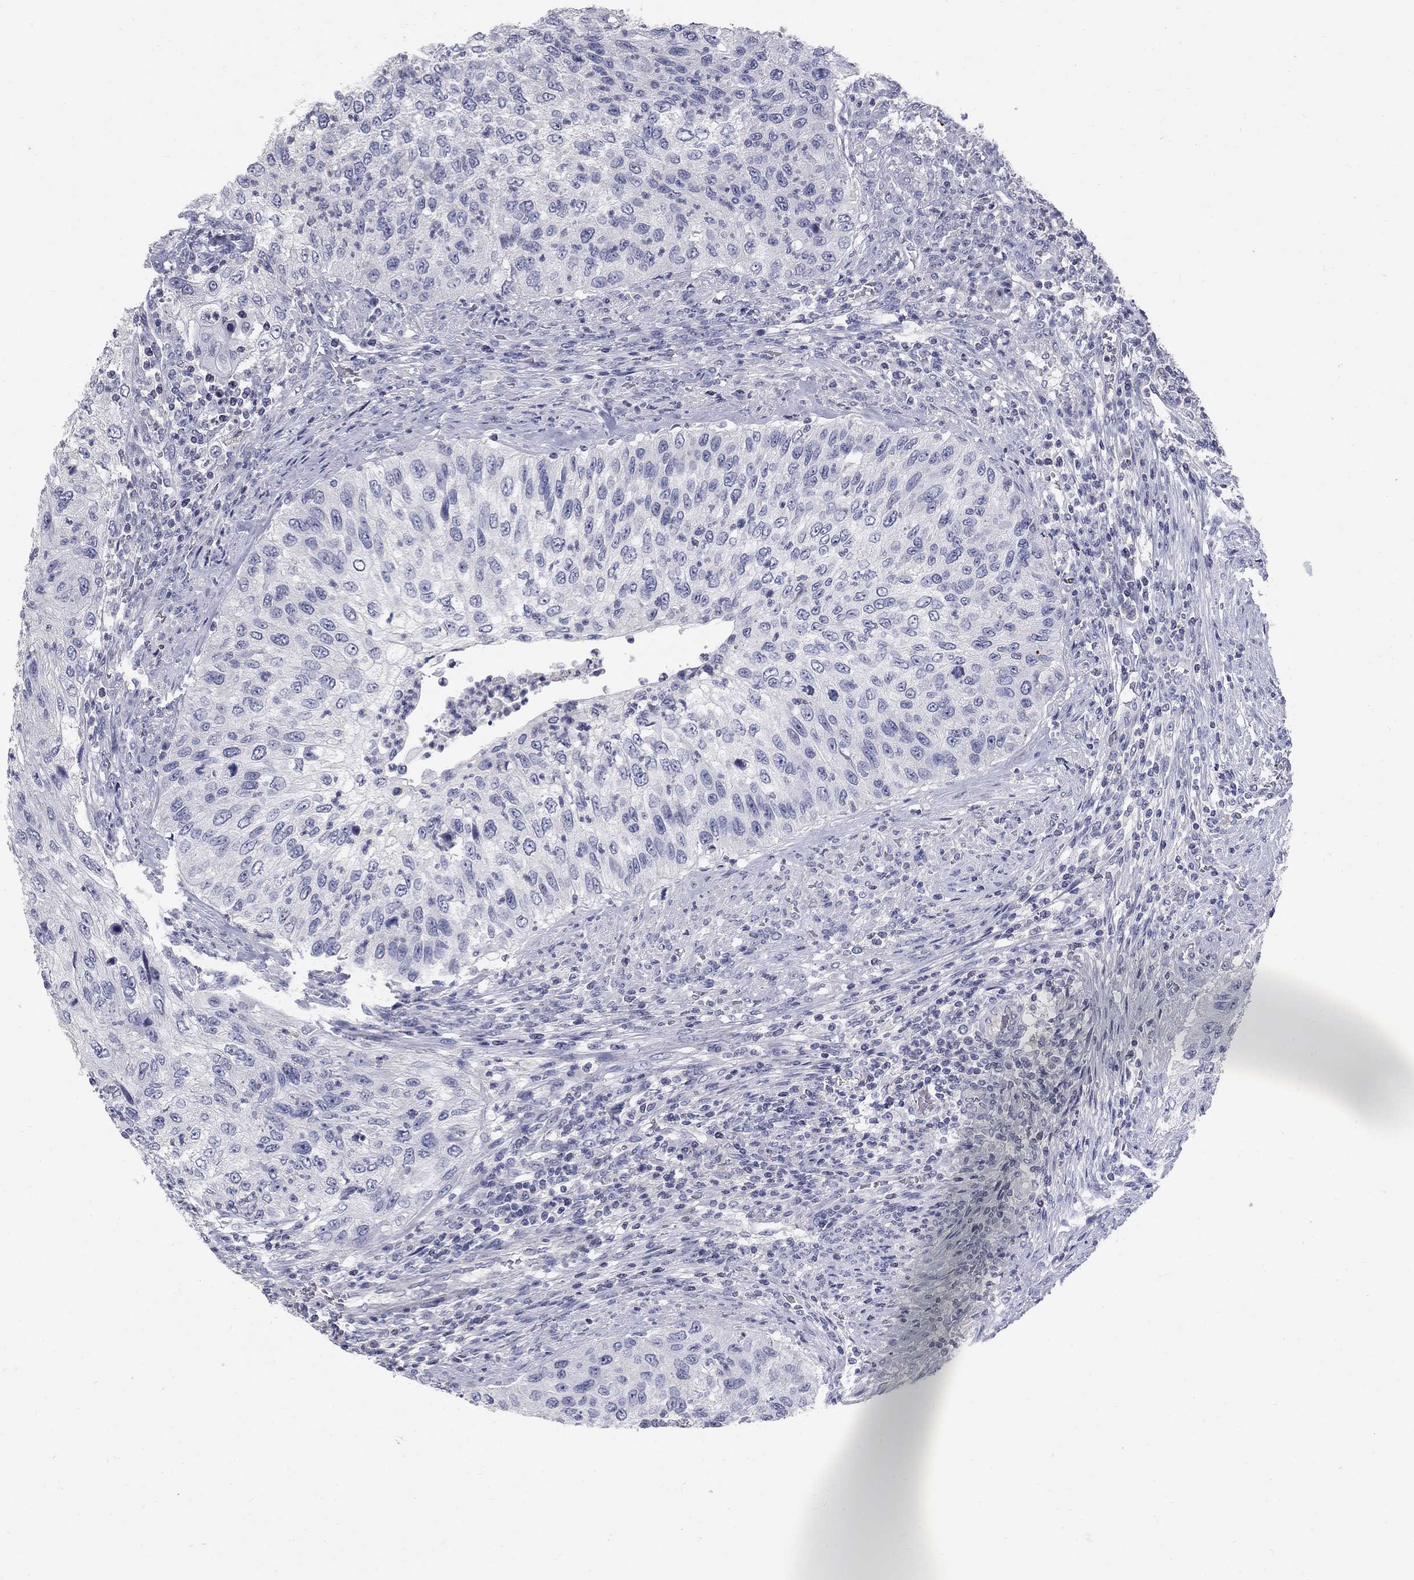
{"staining": {"intensity": "negative", "quantity": "none", "location": "none"}, "tissue": "urothelial cancer", "cell_type": "Tumor cells", "image_type": "cancer", "snomed": [{"axis": "morphology", "description": "Urothelial carcinoma, High grade"}, {"axis": "topography", "description": "Urinary bladder"}], "caption": "Tumor cells show no significant staining in urothelial carcinoma (high-grade).", "gene": "PTH1R", "patient": {"sex": "female", "age": 60}}